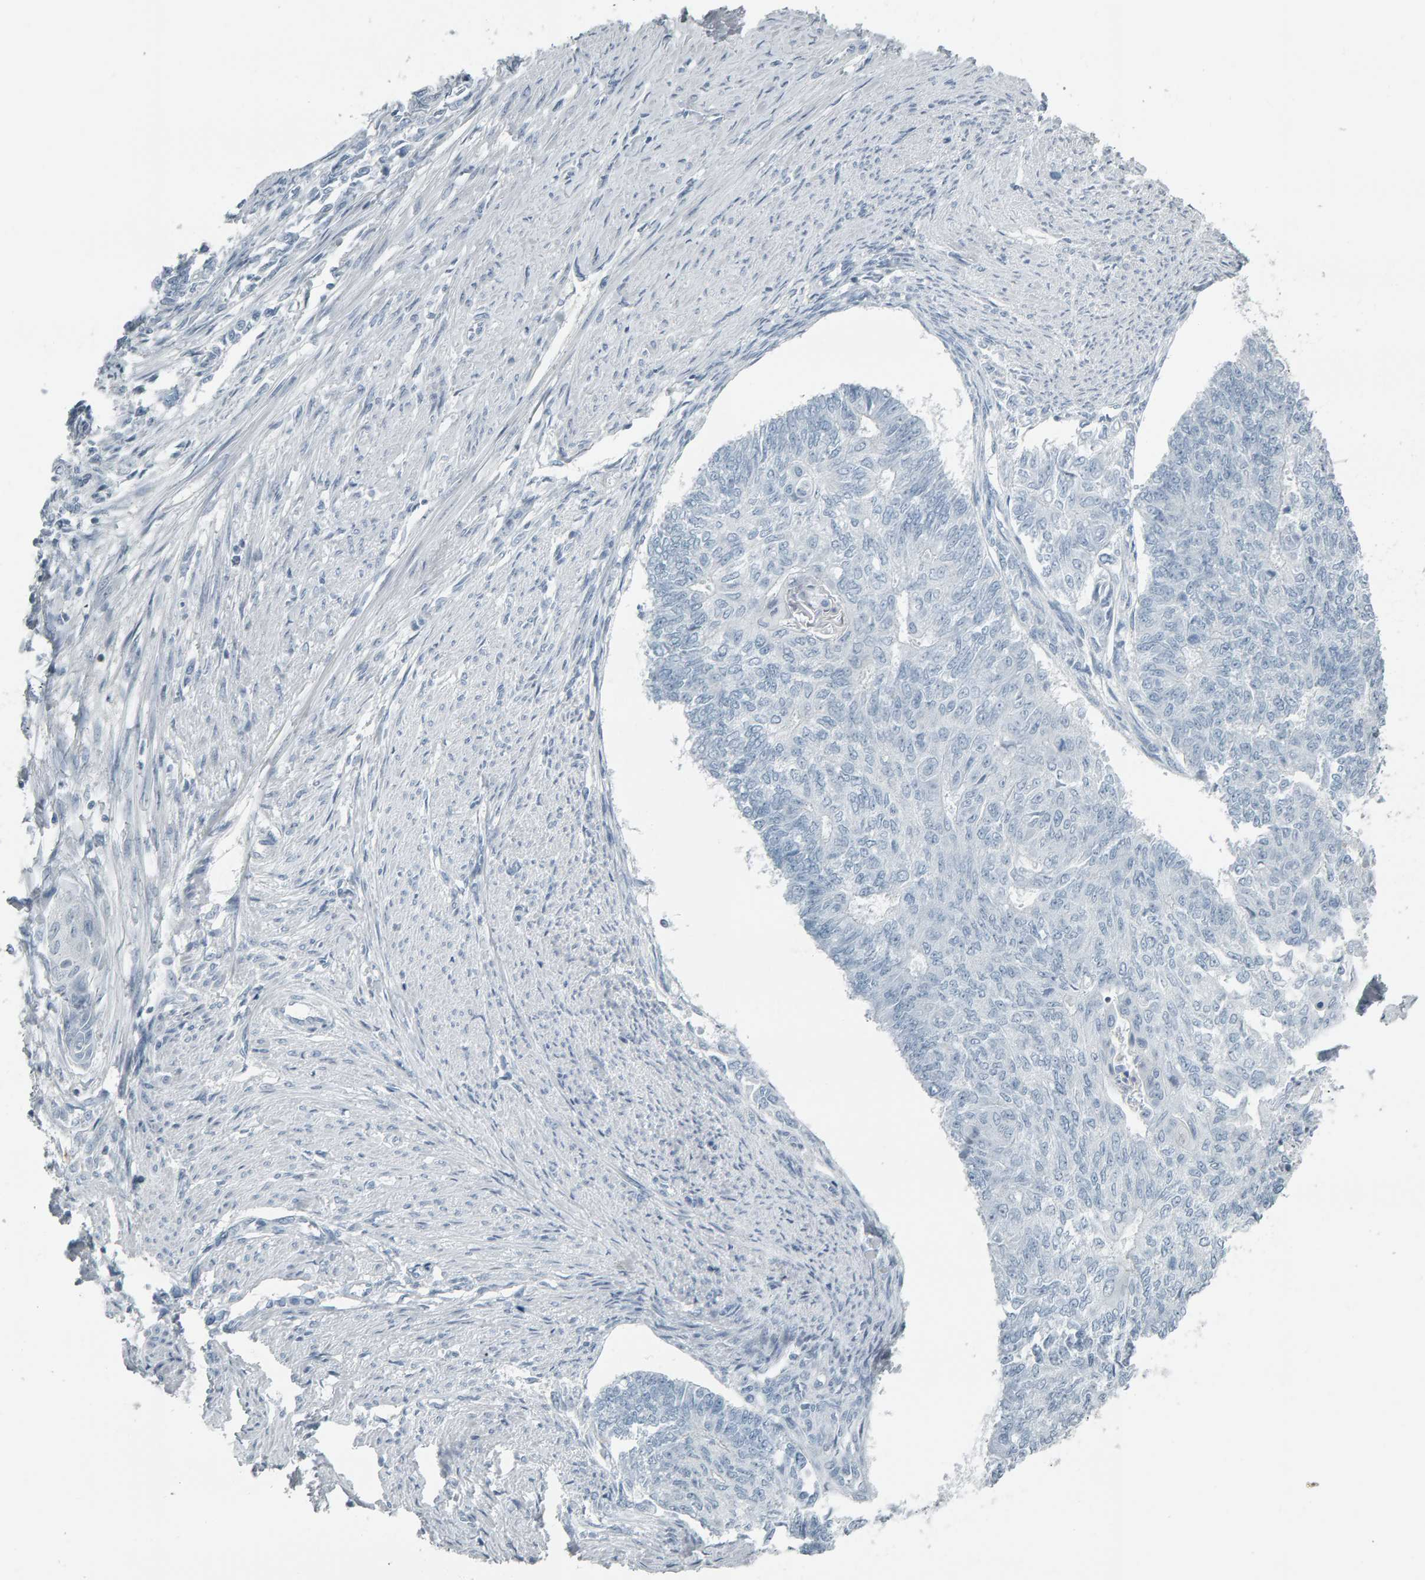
{"staining": {"intensity": "negative", "quantity": "none", "location": "none"}, "tissue": "endometrial cancer", "cell_type": "Tumor cells", "image_type": "cancer", "snomed": [{"axis": "morphology", "description": "Adenocarcinoma, NOS"}, {"axis": "topography", "description": "Endometrium"}], "caption": "Tumor cells are negative for brown protein staining in endometrial cancer.", "gene": "PYY", "patient": {"sex": "female", "age": 32}}